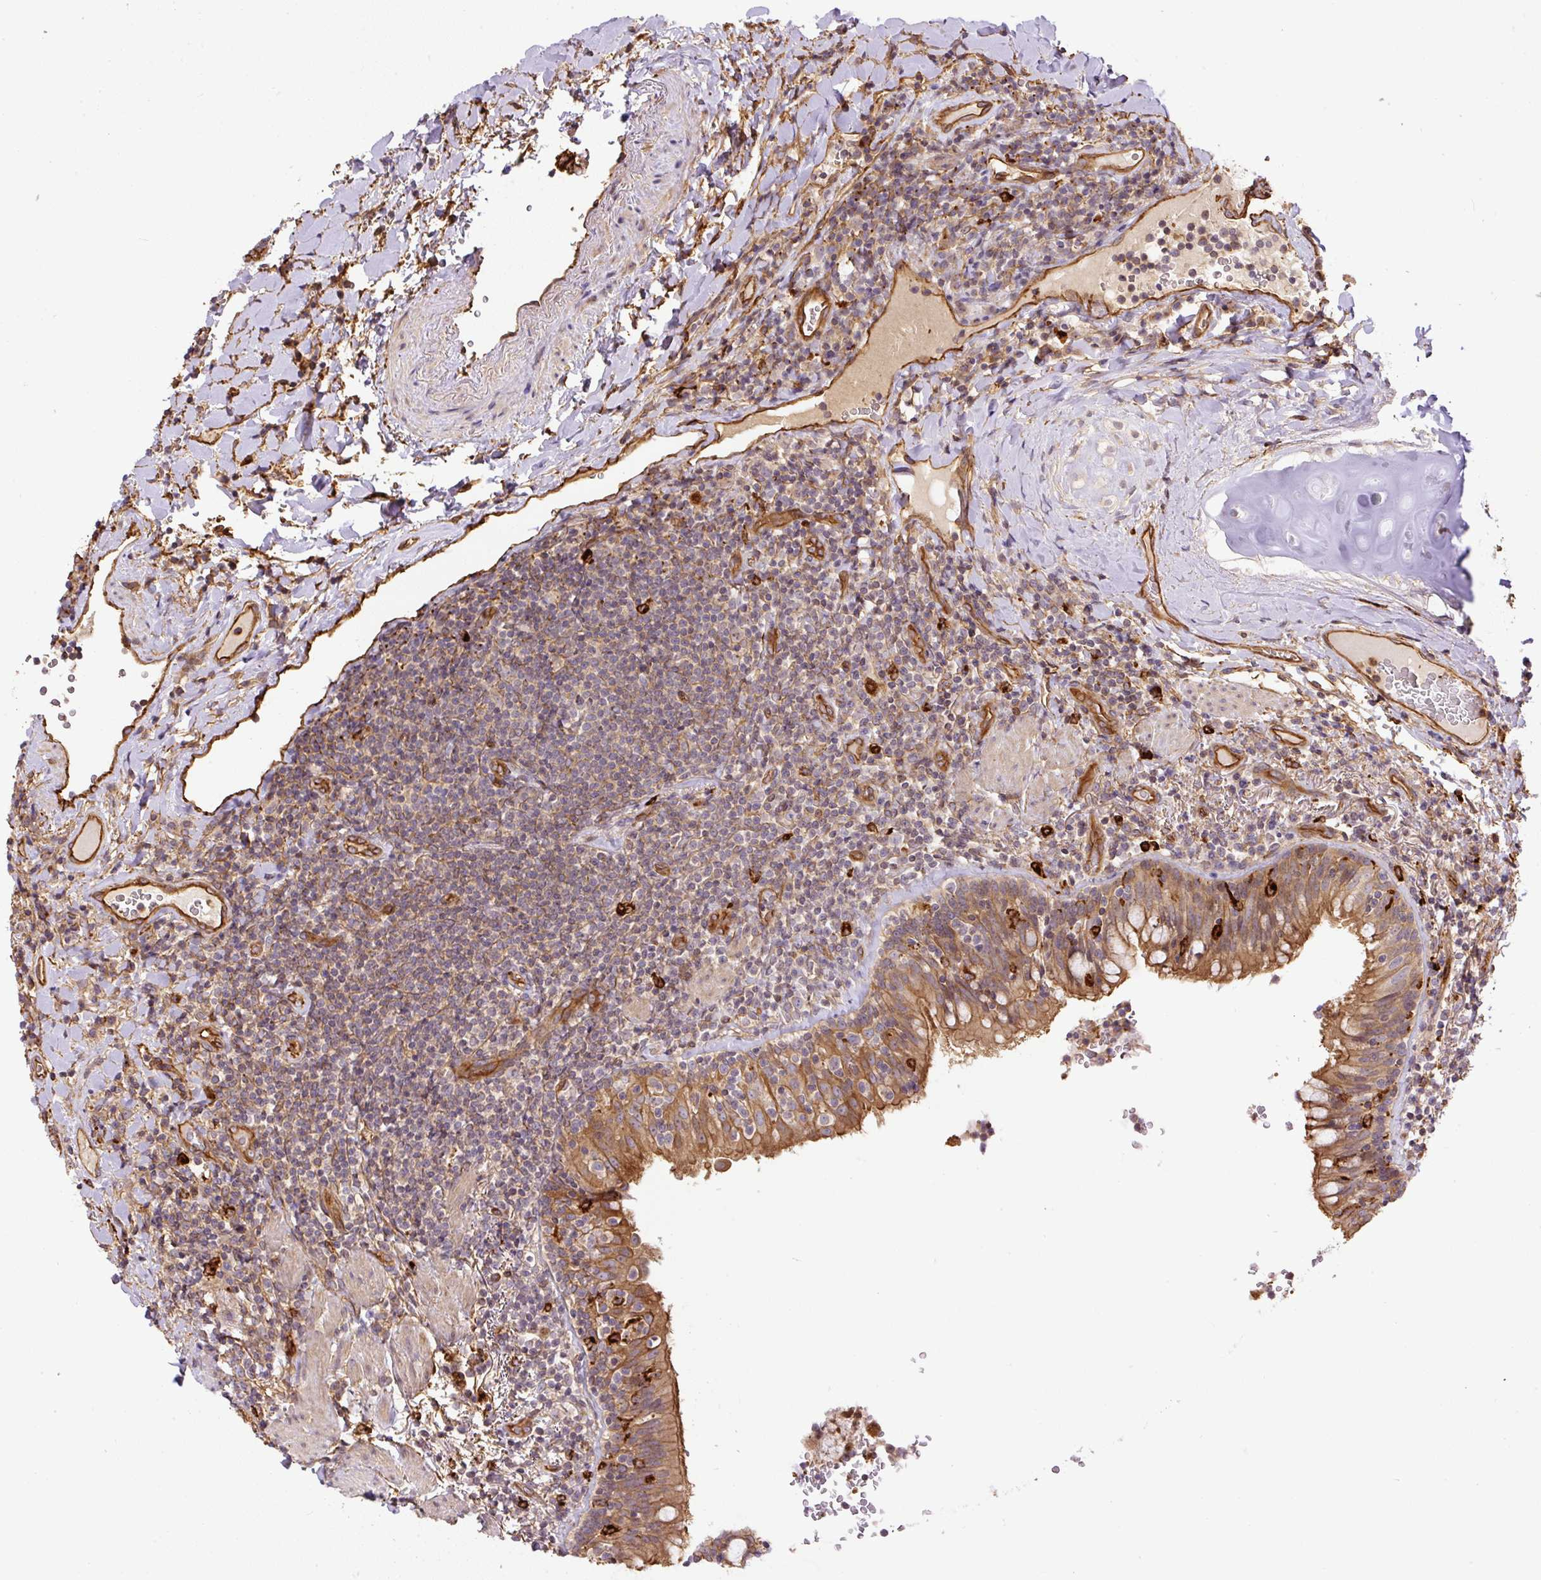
{"staining": {"intensity": "weak", "quantity": "<25%", "location": "cytoplasmic/membranous"}, "tissue": "lymphoma", "cell_type": "Tumor cells", "image_type": "cancer", "snomed": [{"axis": "morphology", "description": "Malignant lymphoma, non-Hodgkin's type, Low grade"}, {"axis": "topography", "description": "Lung"}], "caption": "A photomicrograph of human lymphoma is negative for staining in tumor cells.", "gene": "B3GALT5", "patient": {"sex": "female", "age": 71}}